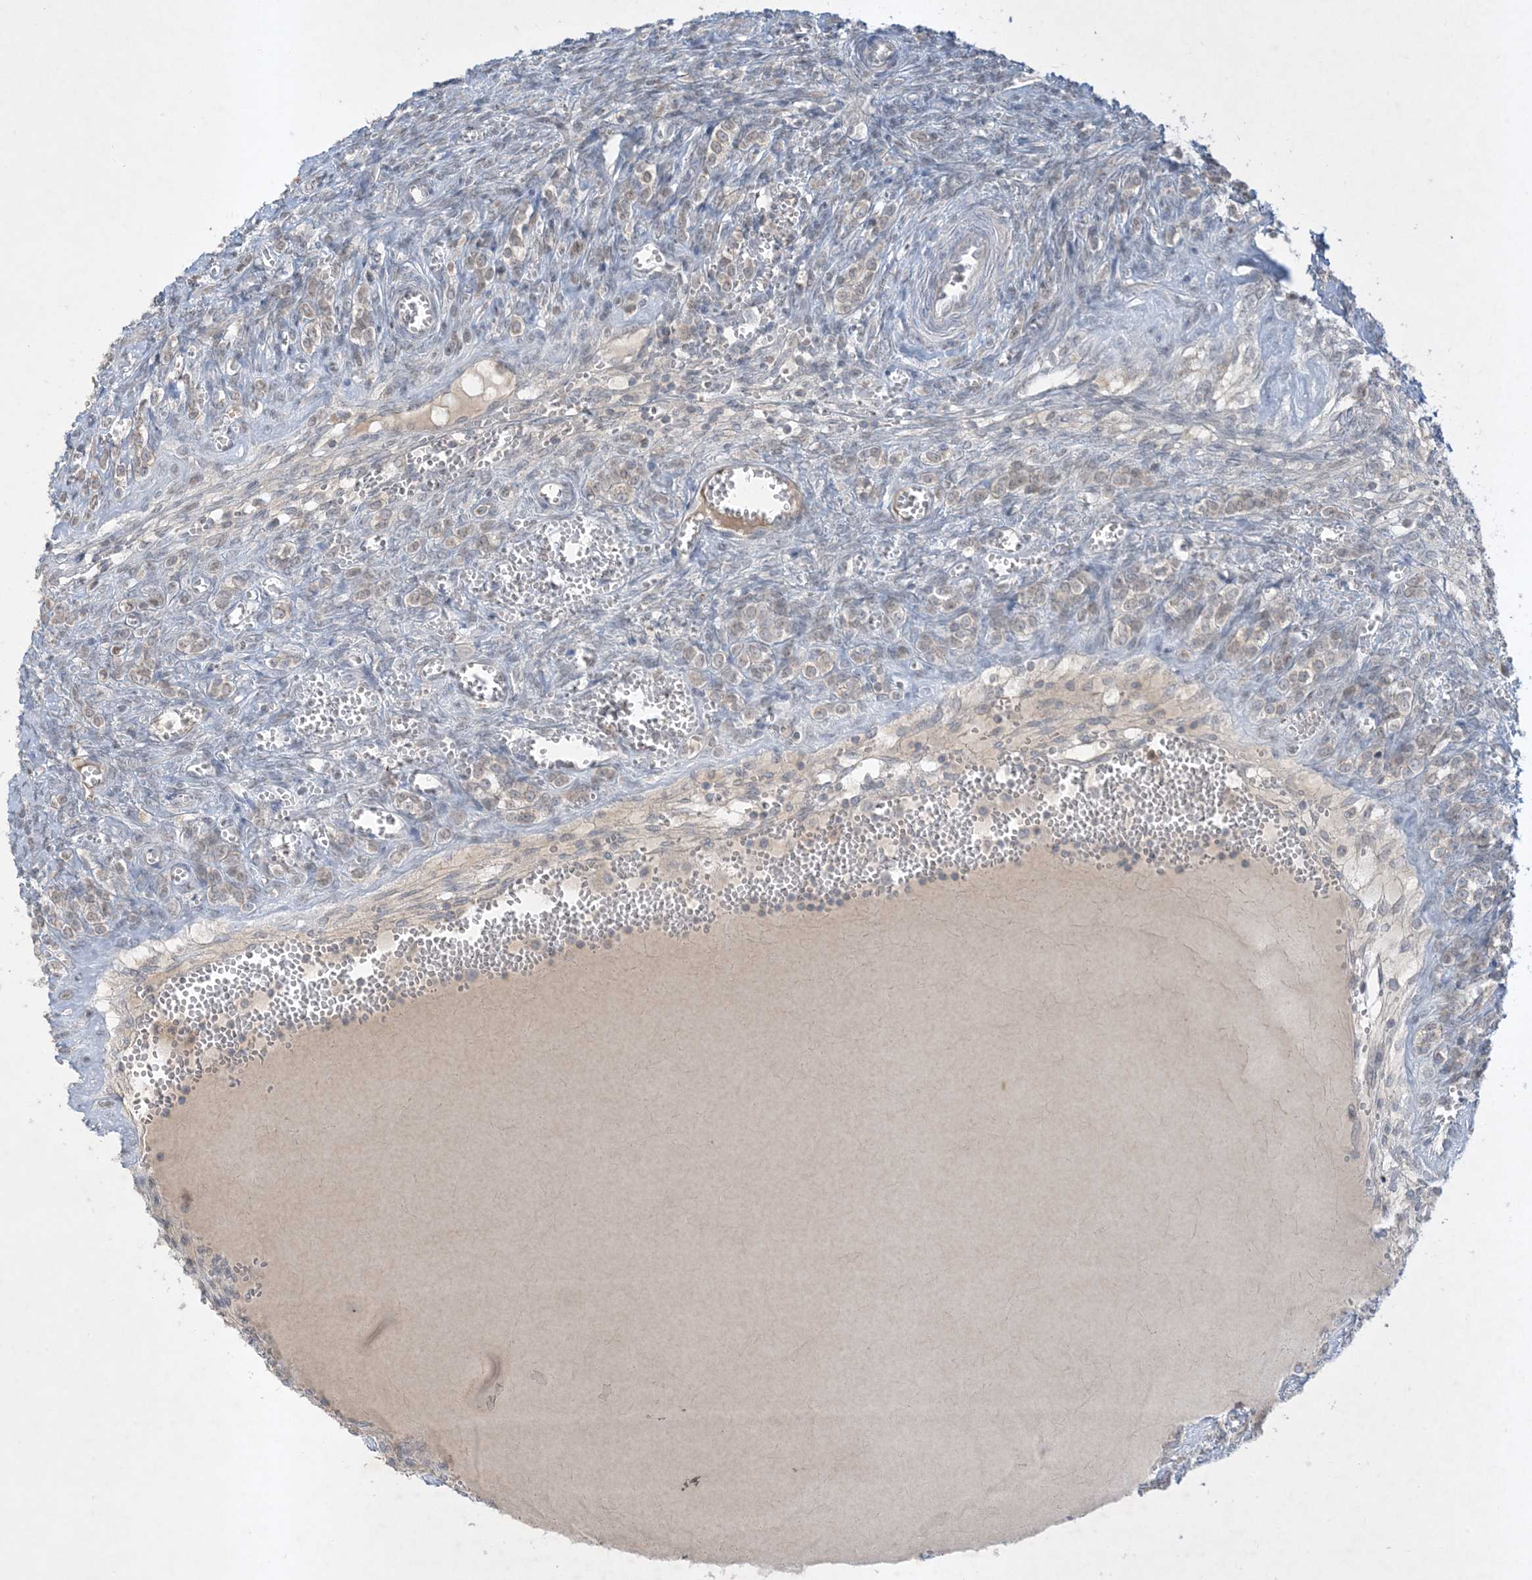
{"staining": {"intensity": "negative", "quantity": "none", "location": "none"}, "tissue": "ovary", "cell_type": "Ovarian stroma cells", "image_type": "normal", "snomed": [{"axis": "morphology", "description": "Normal tissue, NOS"}, {"axis": "topography", "description": "Ovary"}], "caption": "This is a image of IHC staining of benign ovary, which shows no positivity in ovarian stroma cells.", "gene": "FNDC1", "patient": {"sex": "female", "age": 41}}